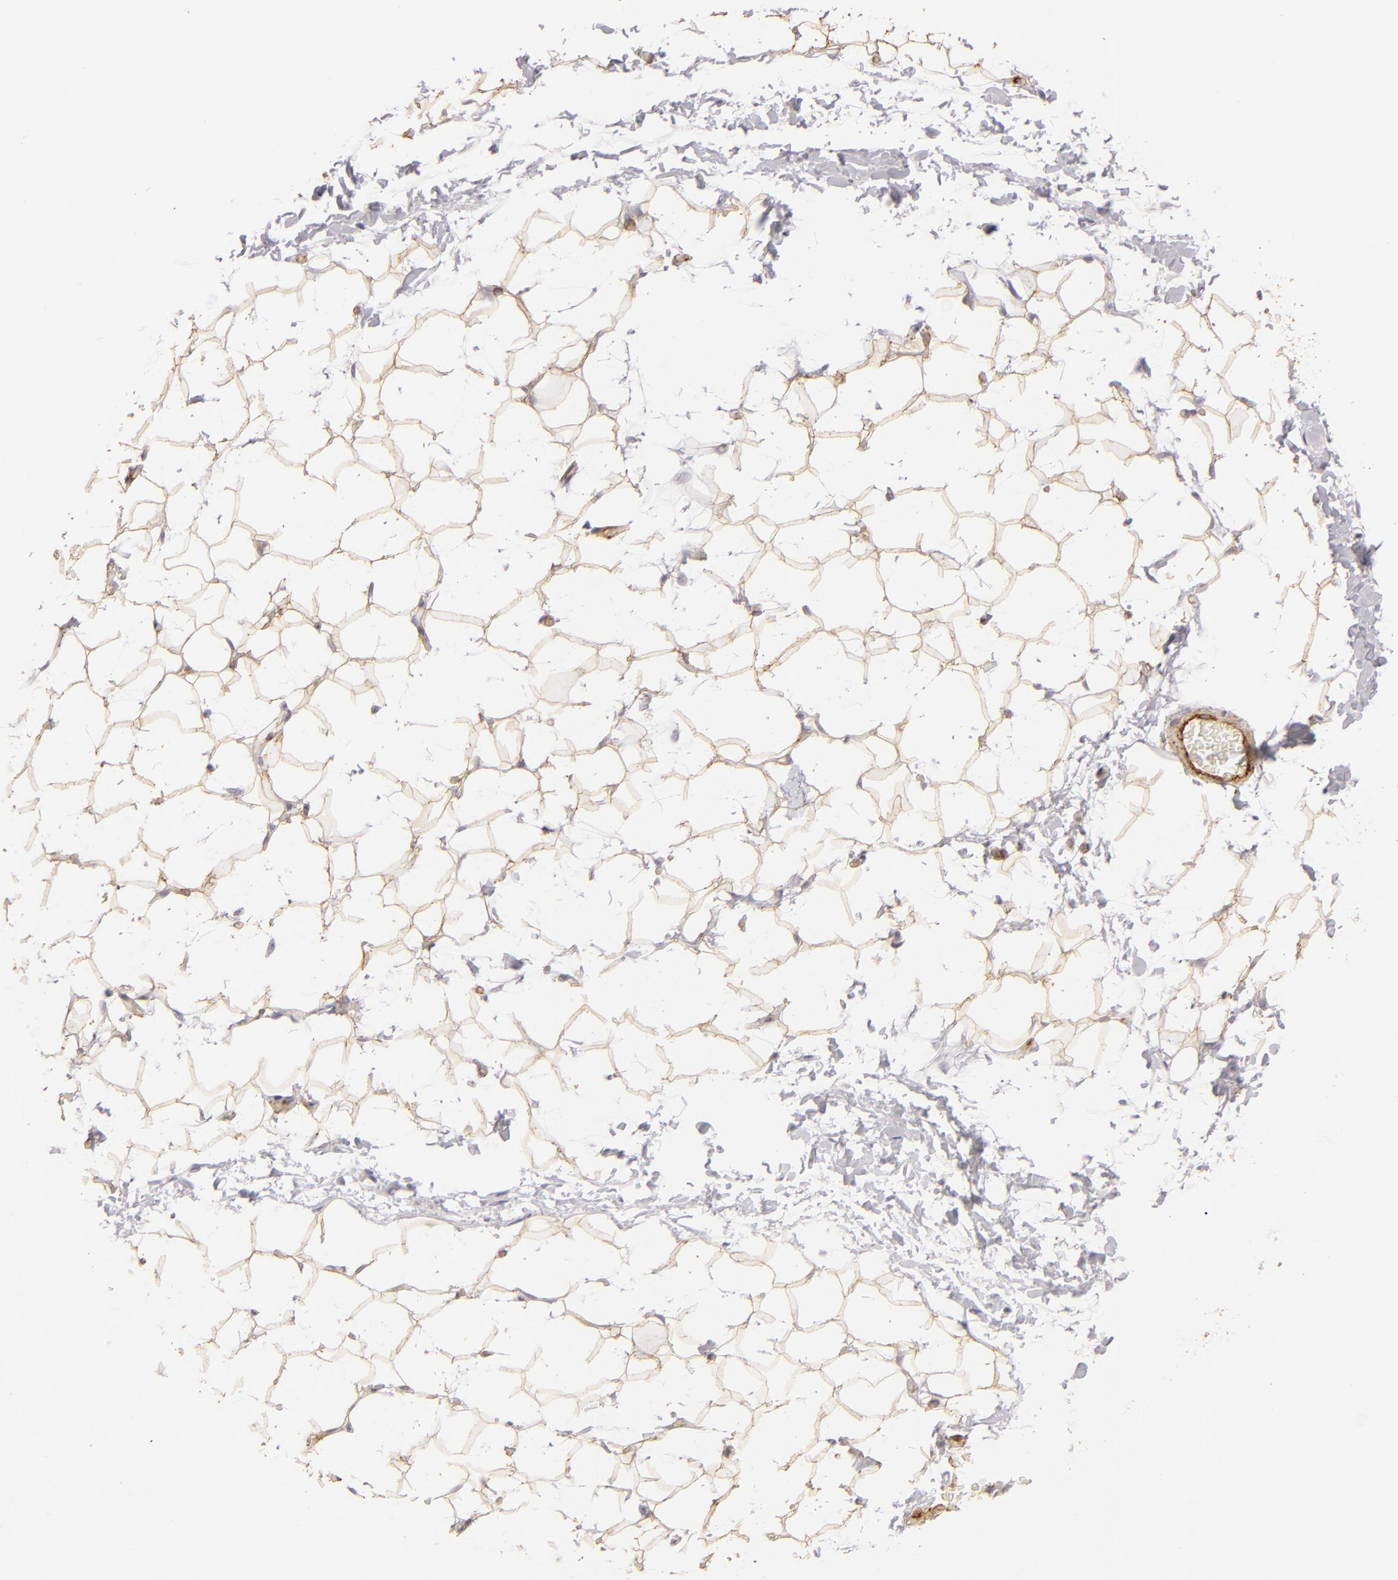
{"staining": {"intensity": "moderate", "quantity": ">75%", "location": "cytoplasmic/membranous"}, "tissue": "adipose tissue", "cell_type": "Adipocytes", "image_type": "normal", "snomed": [{"axis": "morphology", "description": "Normal tissue, NOS"}, {"axis": "topography", "description": "Soft tissue"}], "caption": "IHC histopathology image of normal adipose tissue: human adipose tissue stained using immunohistochemistry (IHC) exhibits medium levels of moderate protein expression localized specifically in the cytoplasmic/membranous of adipocytes, appearing as a cytoplasmic/membranous brown color.", "gene": "MCAM", "patient": {"sex": "male", "age": 26}}